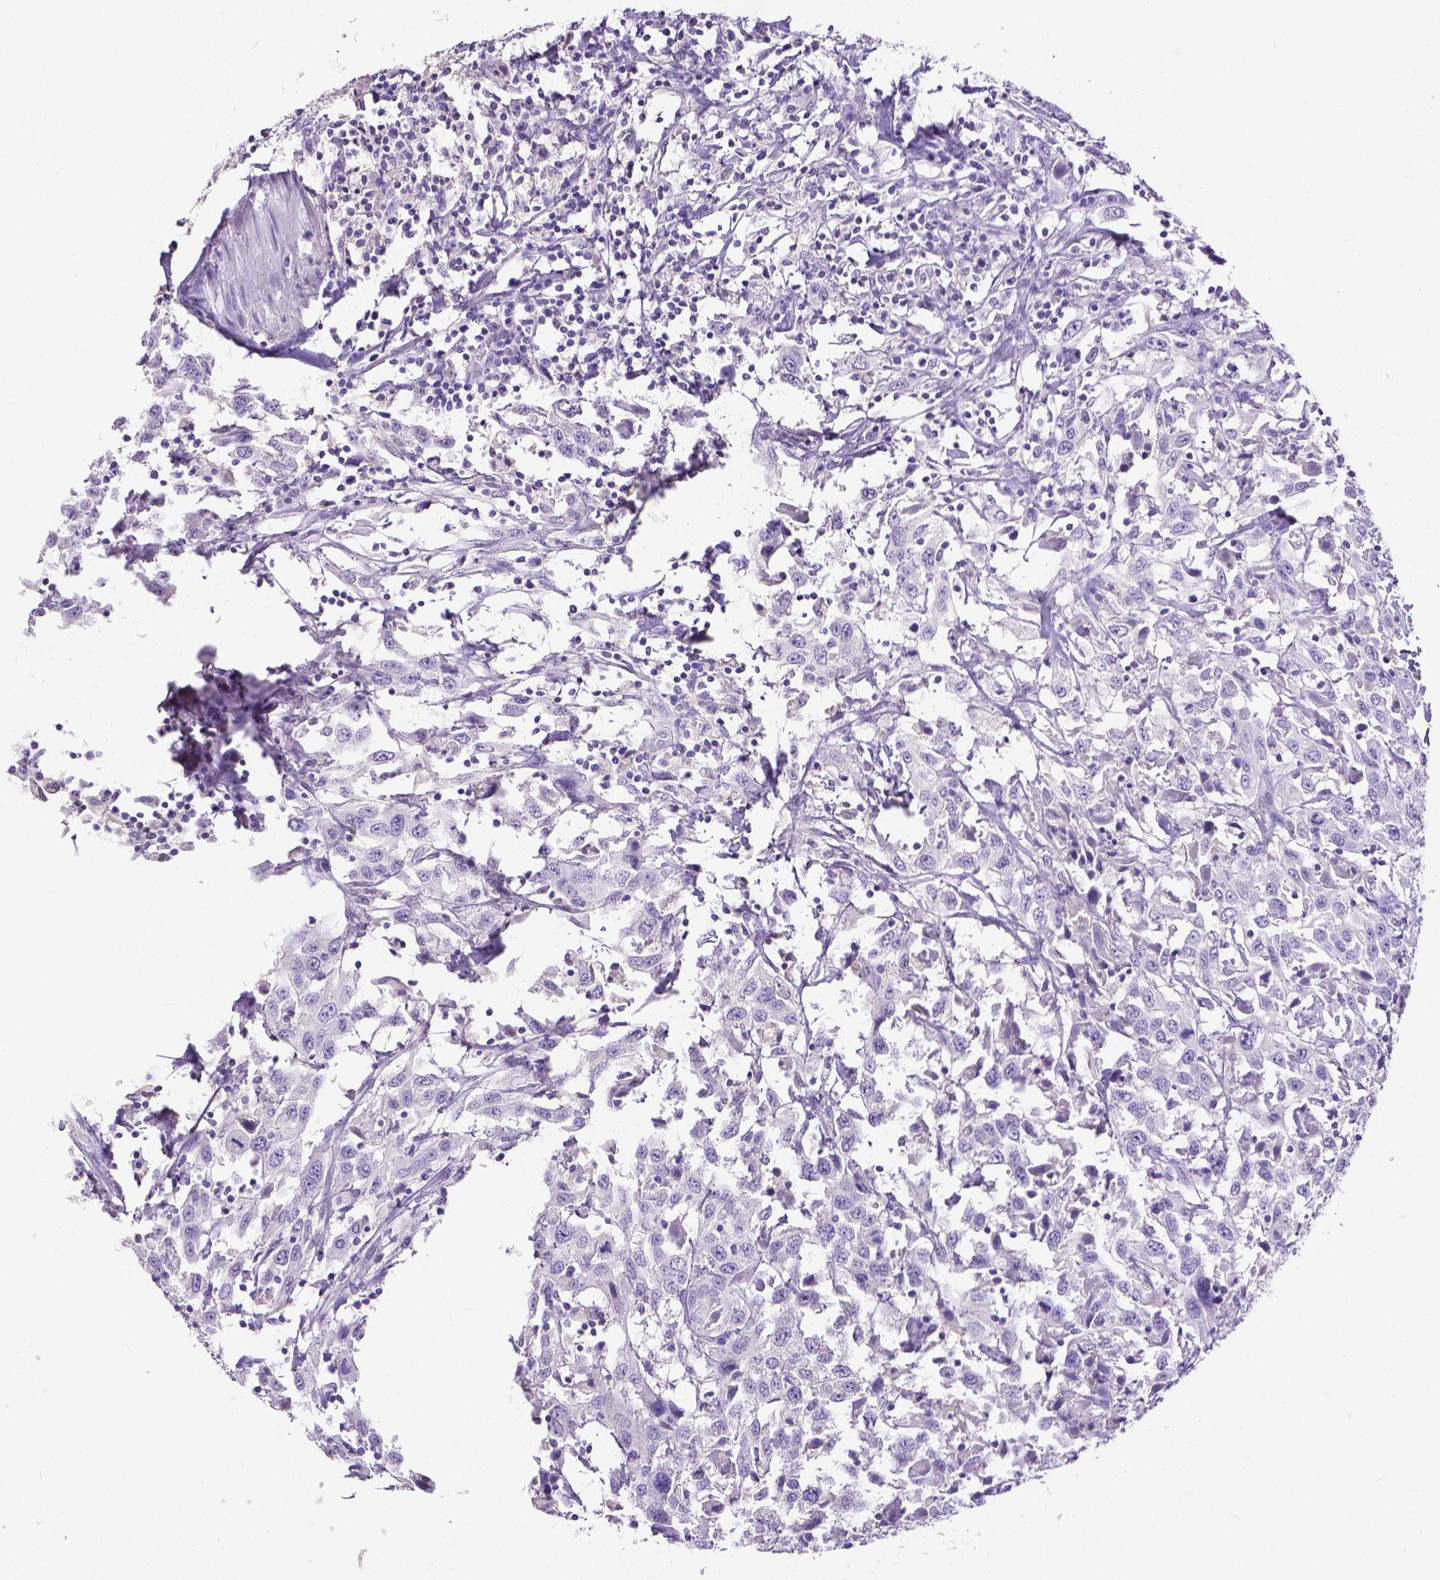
{"staining": {"intensity": "negative", "quantity": "none", "location": "none"}, "tissue": "urothelial cancer", "cell_type": "Tumor cells", "image_type": "cancer", "snomed": [{"axis": "morphology", "description": "Urothelial carcinoma, High grade"}, {"axis": "topography", "description": "Urinary bladder"}], "caption": "DAB (3,3'-diaminobenzidine) immunohistochemical staining of urothelial cancer reveals no significant positivity in tumor cells. The staining was performed using DAB (3,3'-diaminobenzidine) to visualize the protein expression in brown, while the nuclei were stained in blue with hematoxylin (Magnification: 20x).", "gene": "CD4", "patient": {"sex": "male", "age": 61}}